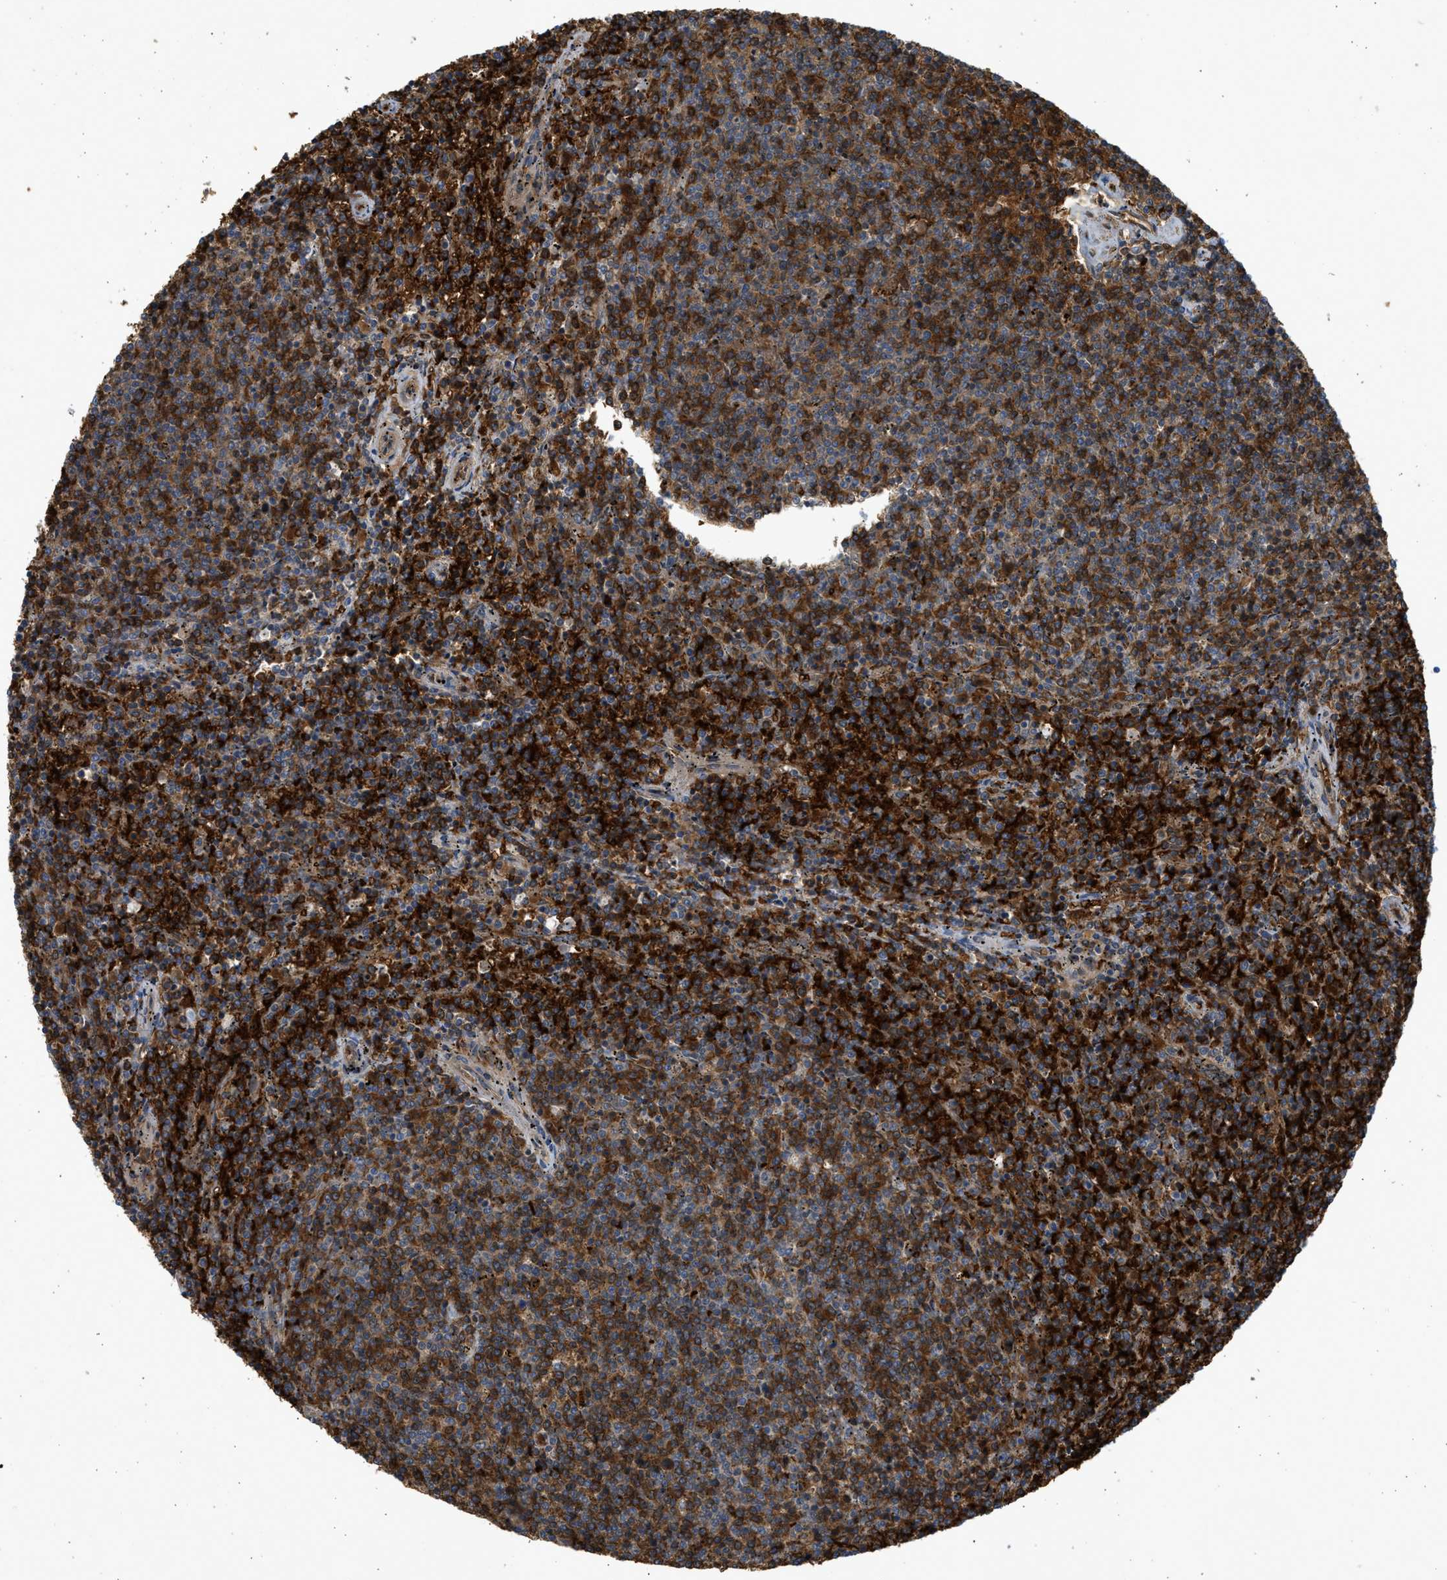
{"staining": {"intensity": "strong", "quantity": ">75%", "location": "cytoplasmic/membranous"}, "tissue": "lymphoma", "cell_type": "Tumor cells", "image_type": "cancer", "snomed": [{"axis": "morphology", "description": "Malignant lymphoma, non-Hodgkin's type, Low grade"}, {"axis": "topography", "description": "Spleen"}], "caption": "The image exhibits a brown stain indicating the presence of a protein in the cytoplasmic/membranous of tumor cells in lymphoma.", "gene": "MAPK7", "patient": {"sex": "female", "age": 50}}